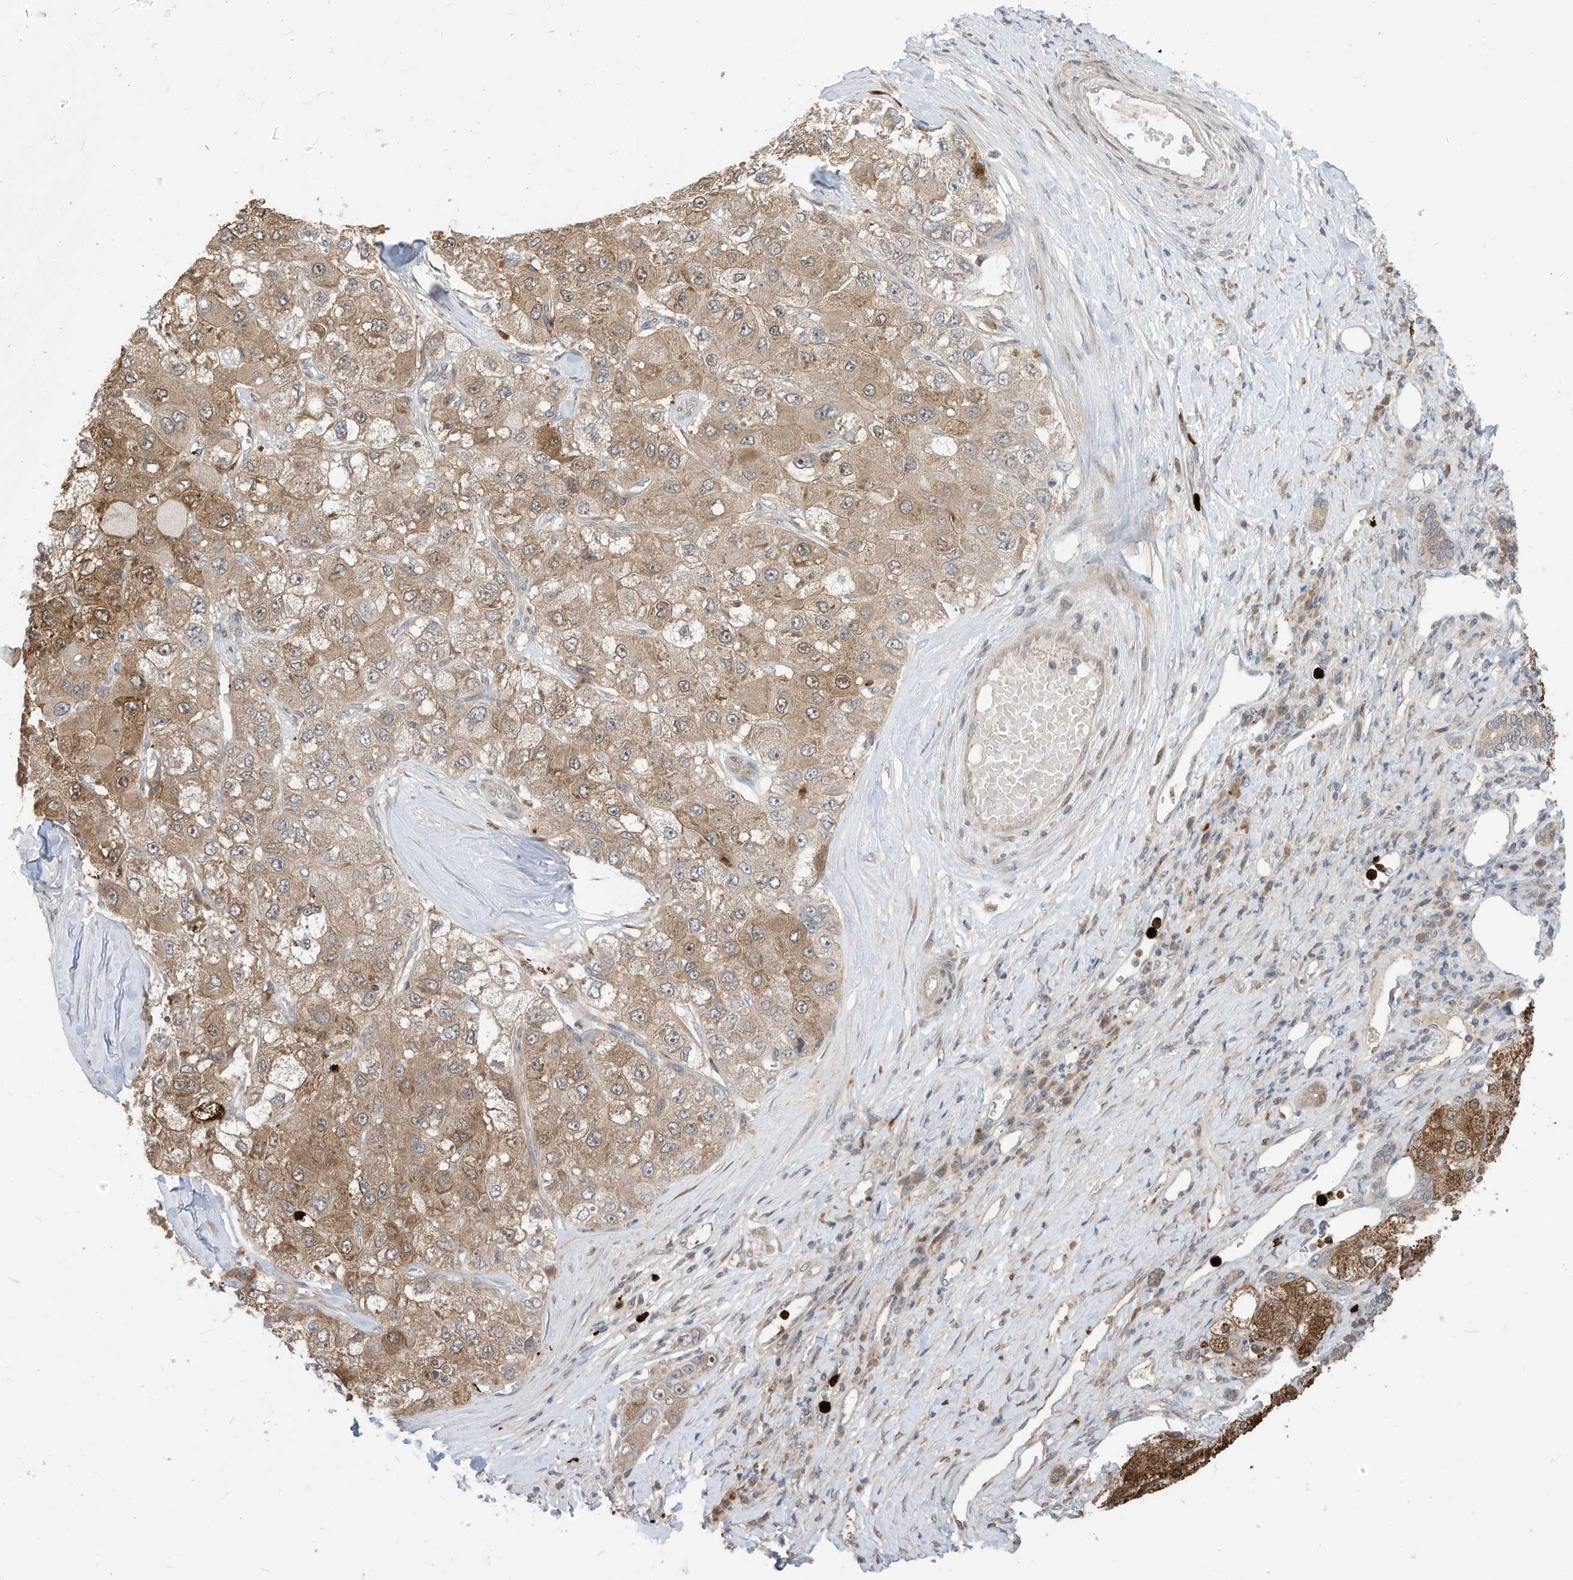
{"staining": {"intensity": "moderate", "quantity": "25%-75%", "location": "cytoplasmic/membranous"}, "tissue": "liver cancer", "cell_type": "Tumor cells", "image_type": "cancer", "snomed": [{"axis": "morphology", "description": "Carcinoma, Hepatocellular, NOS"}, {"axis": "topography", "description": "Liver"}], "caption": "Immunohistochemistry of liver hepatocellular carcinoma exhibits medium levels of moderate cytoplasmic/membranous positivity in about 25%-75% of tumor cells.", "gene": "CNKSR1", "patient": {"sex": "male", "age": 80}}